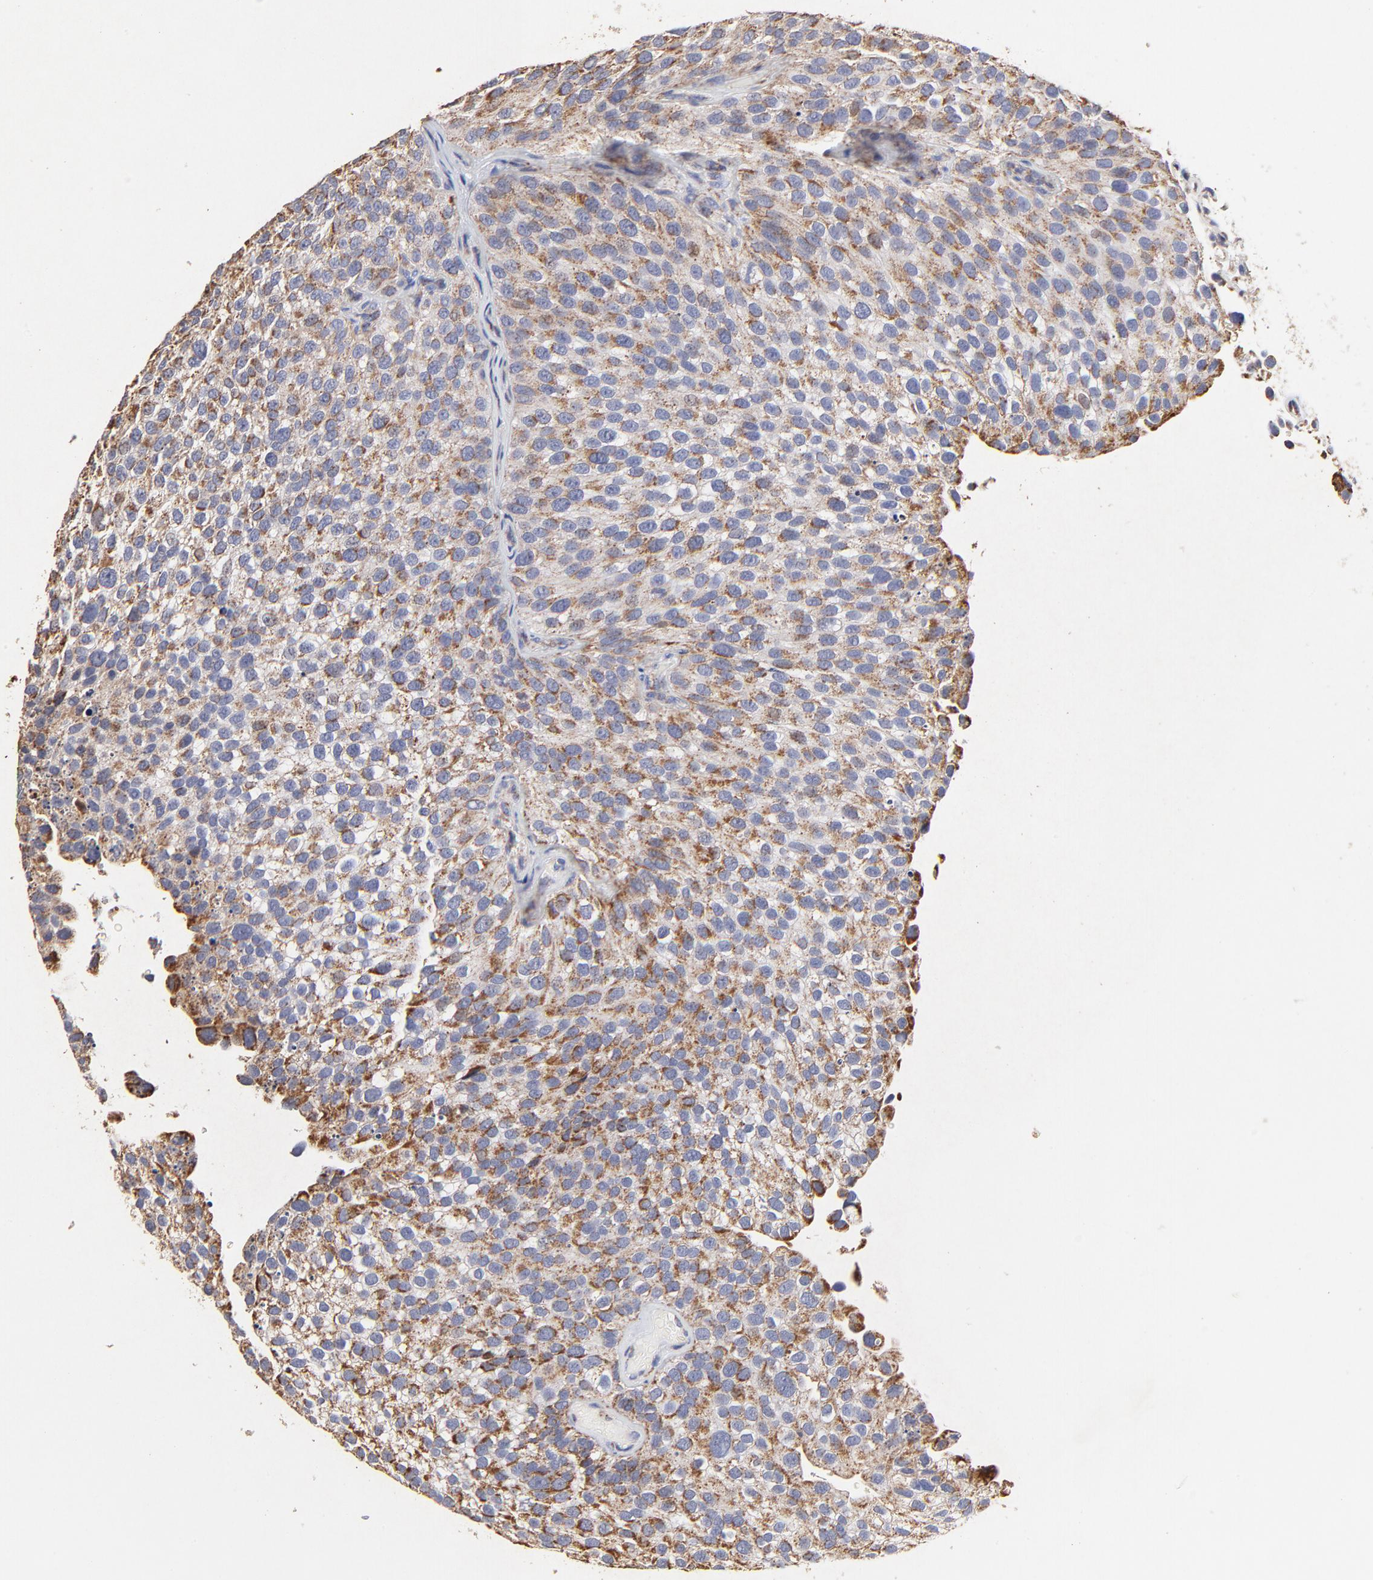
{"staining": {"intensity": "moderate", "quantity": ">75%", "location": "cytoplasmic/membranous"}, "tissue": "urothelial cancer", "cell_type": "Tumor cells", "image_type": "cancer", "snomed": [{"axis": "morphology", "description": "Urothelial carcinoma, High grade"}, {"axis": "topography", "description": "Urinary bladder"}], "caption": "Human urothelial cancer stained with a protein marker displays moderate staining in tumor cells.", "gene": "SSBP1", "patient": {"sex": "male", "age": 72}}